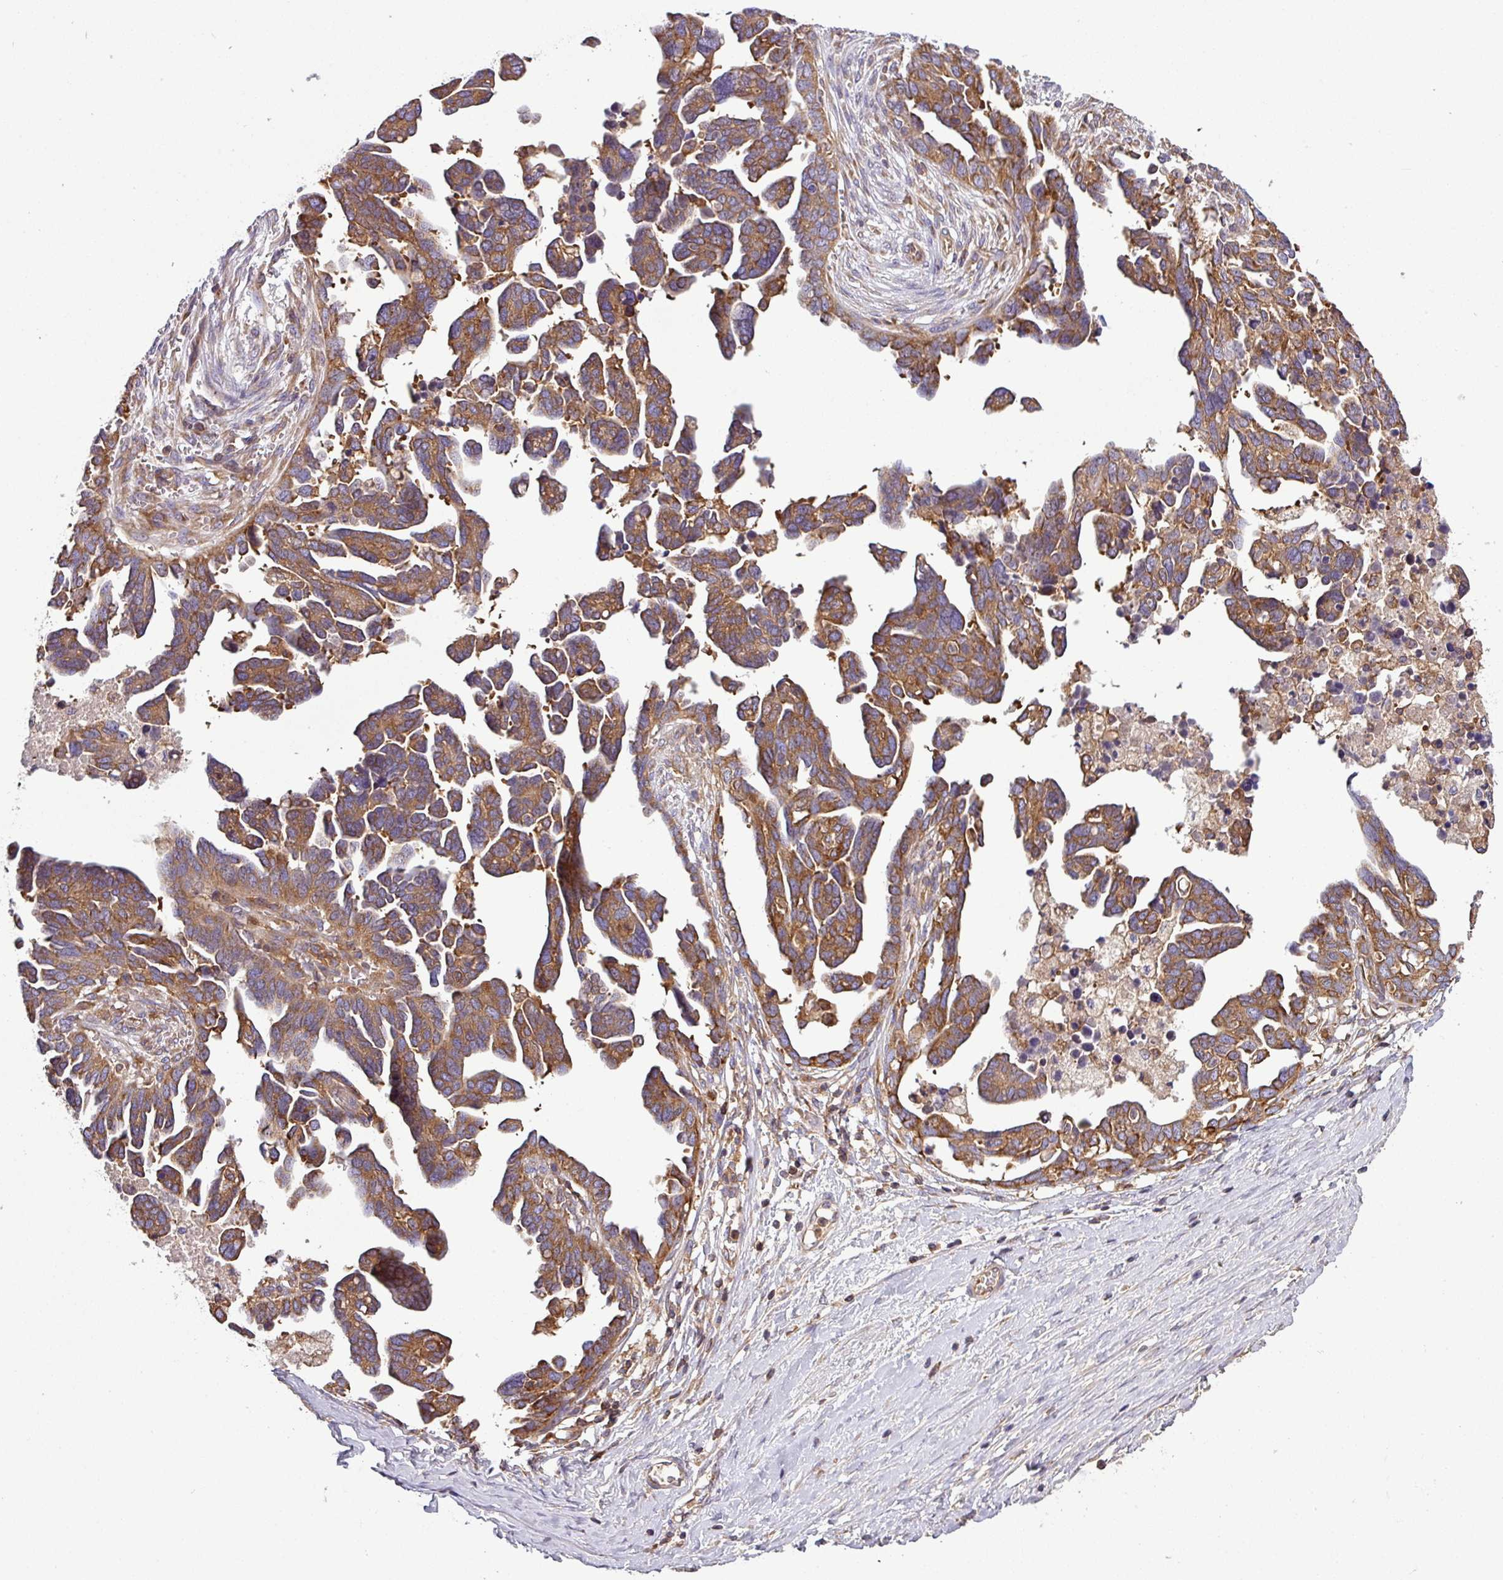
{"staining": {"intensity": "moderate", "quantity": ">75%", "location": "cytoplasmic/membranous"}, "tissue": "ovarian cancer", "cell_type": "Tumor cells", "image_type": "cancer", "snomed": [{"axis": "morphology", "description": "Cystadenocarcinoma, serous, NOS"}, {"axis": "topography", "description": "Ovary"}], "caption": "Tumor cells exhibit medium levels of moderate cytoplasmic/membranous staining in approximately >75% of cells in human ovarian serous cystadenocarcinoma.", "gene": "LRRC74B", "patient": {"sex": "female", "age": 54}}